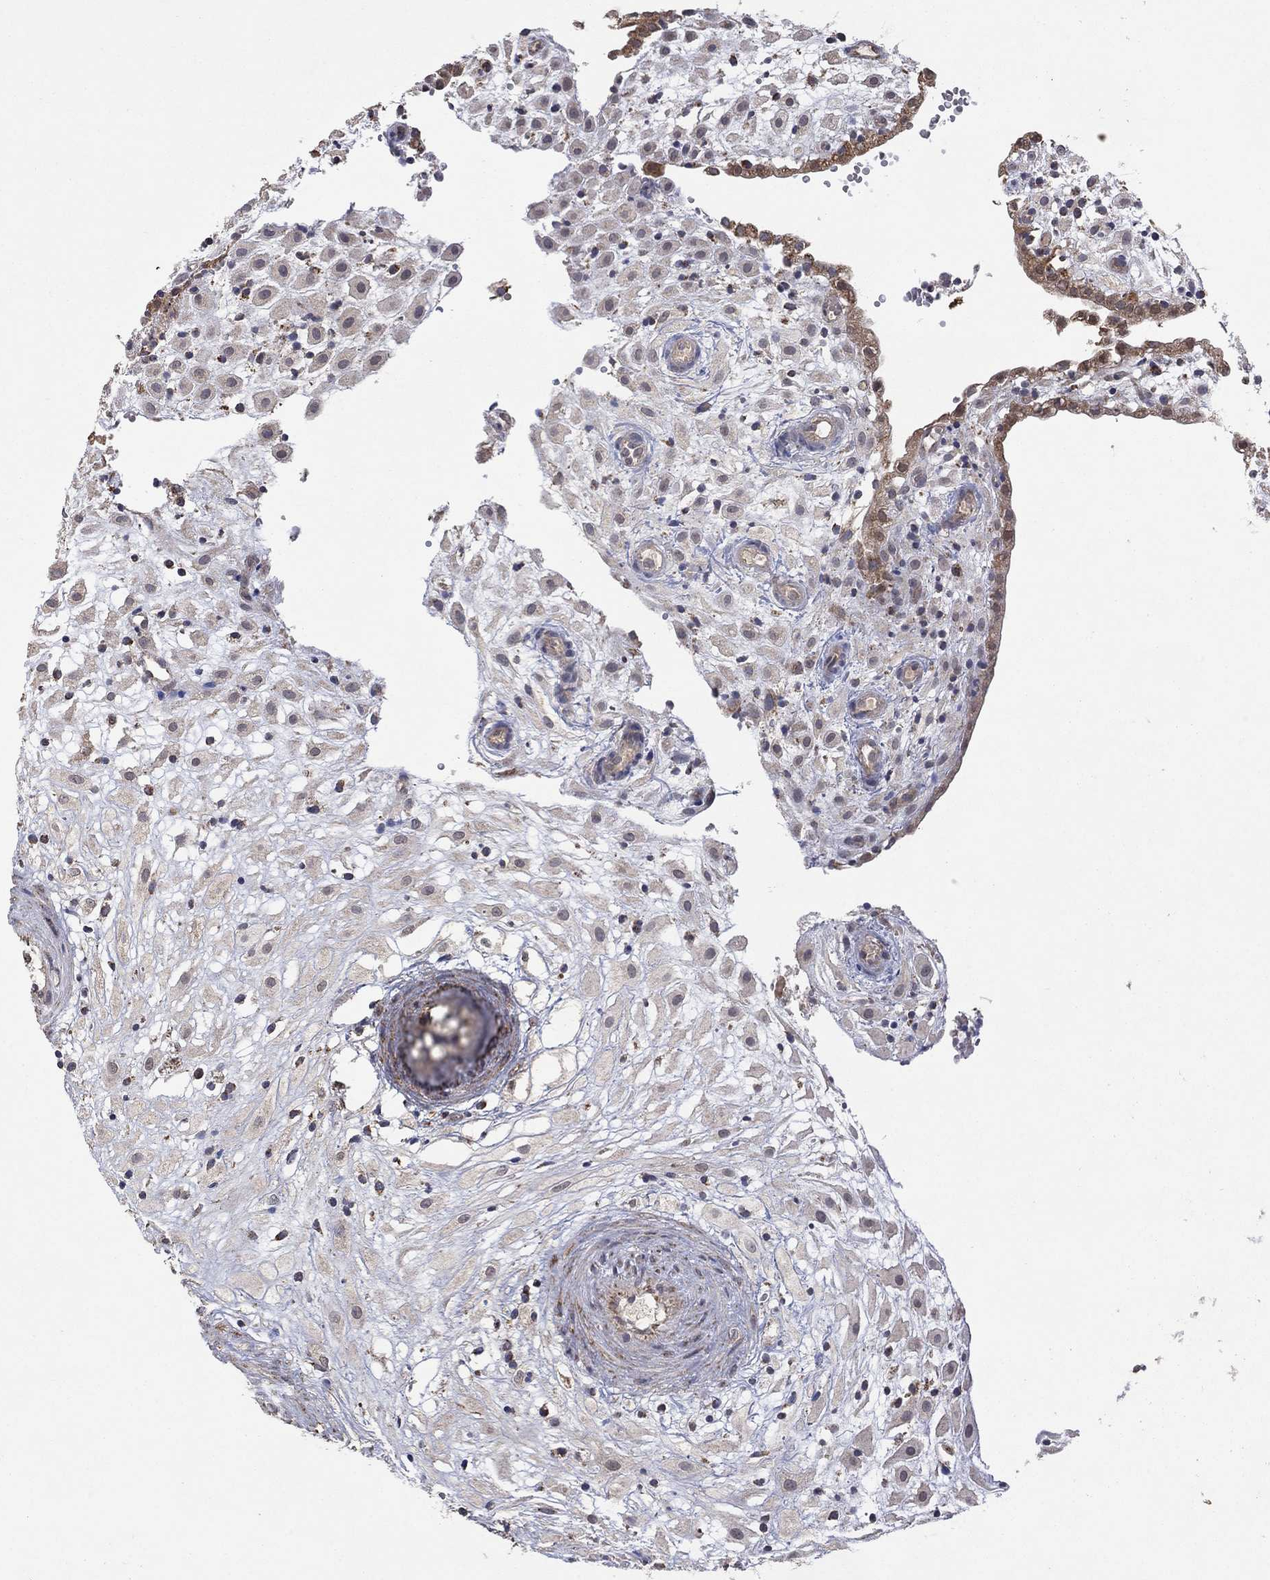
{"staining": {"intensity": "weak", "quantity": "25%-75%", "location": "cytoplasmic/membranous"}, "tissue": "placenta", "cell_type": "Decidual cells", "image_type": "normal", "snomed": [{"axis": "morphology", "description": "Normal tissue, NOS"}, {"axis": "topography", "description": "Placenta"}], "caption": "Immunohistochemistry micrograph of benign placenta stained for a protein (brown), which exhibits low levels of weak cytoplasmic/membranous expression in approximately 25%-75% of decidual cells.", "gene": "DPH1", "patient": {"sex": "female", "age": 24}}